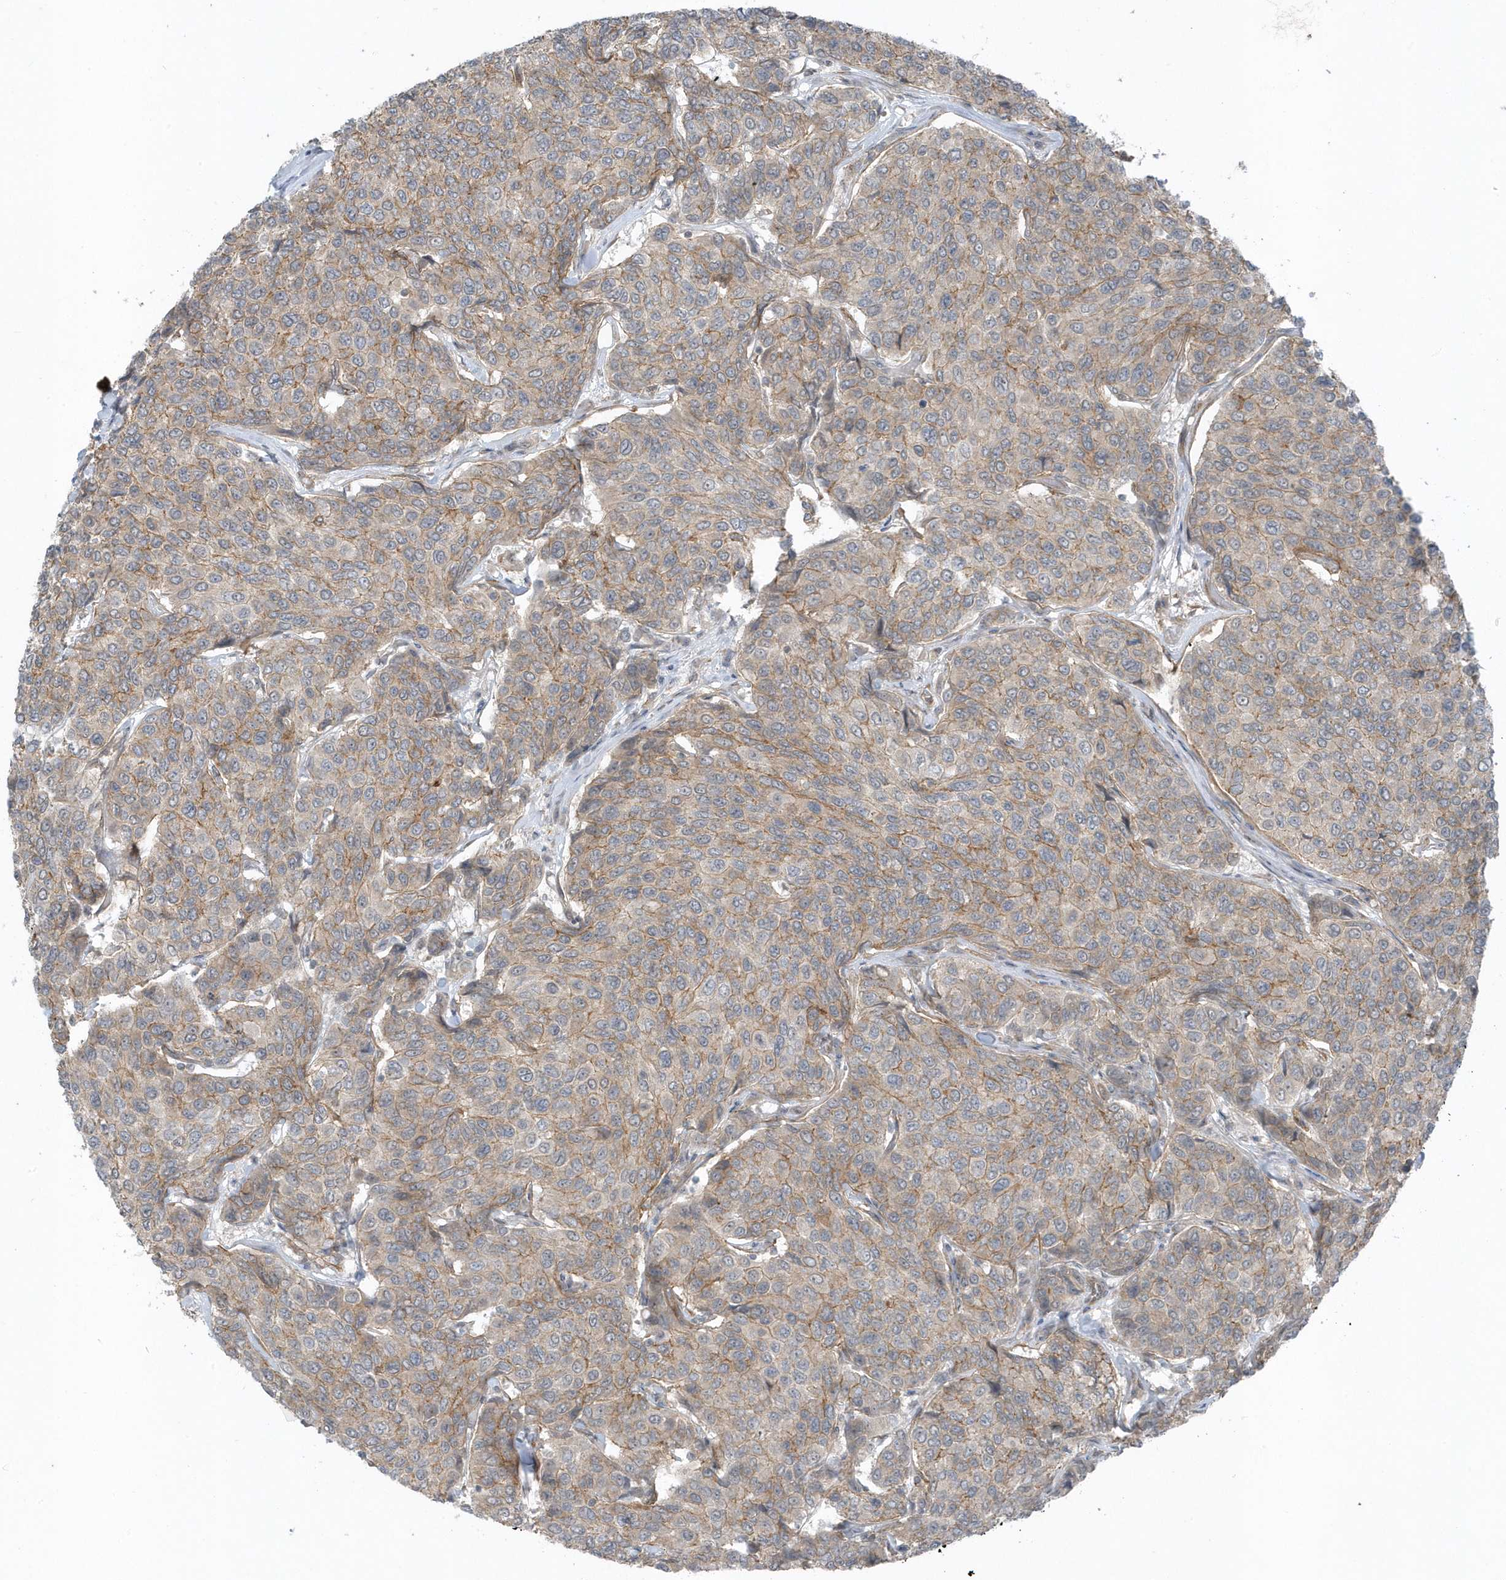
{"staining": {"intensity": "weak", "quantity": "25%-75%", "location": "cytoplasmic/membranous"}, "tissue": "breast cancer", "cell_type": "Tumor cells", "image_type": "cancer", "snomed": [{"axis": "morphology", "description": "Duct carcinoma"}, {"axis": "topography", "description": "Breast"}], "caption": "Protein analysis of breast cancer tissue shows weak cytoplasmic/membranous expression in about 25%-75% of tumor cells.", "gene": "PARD3B", "patient": {"sex": "female", "age": 55}}